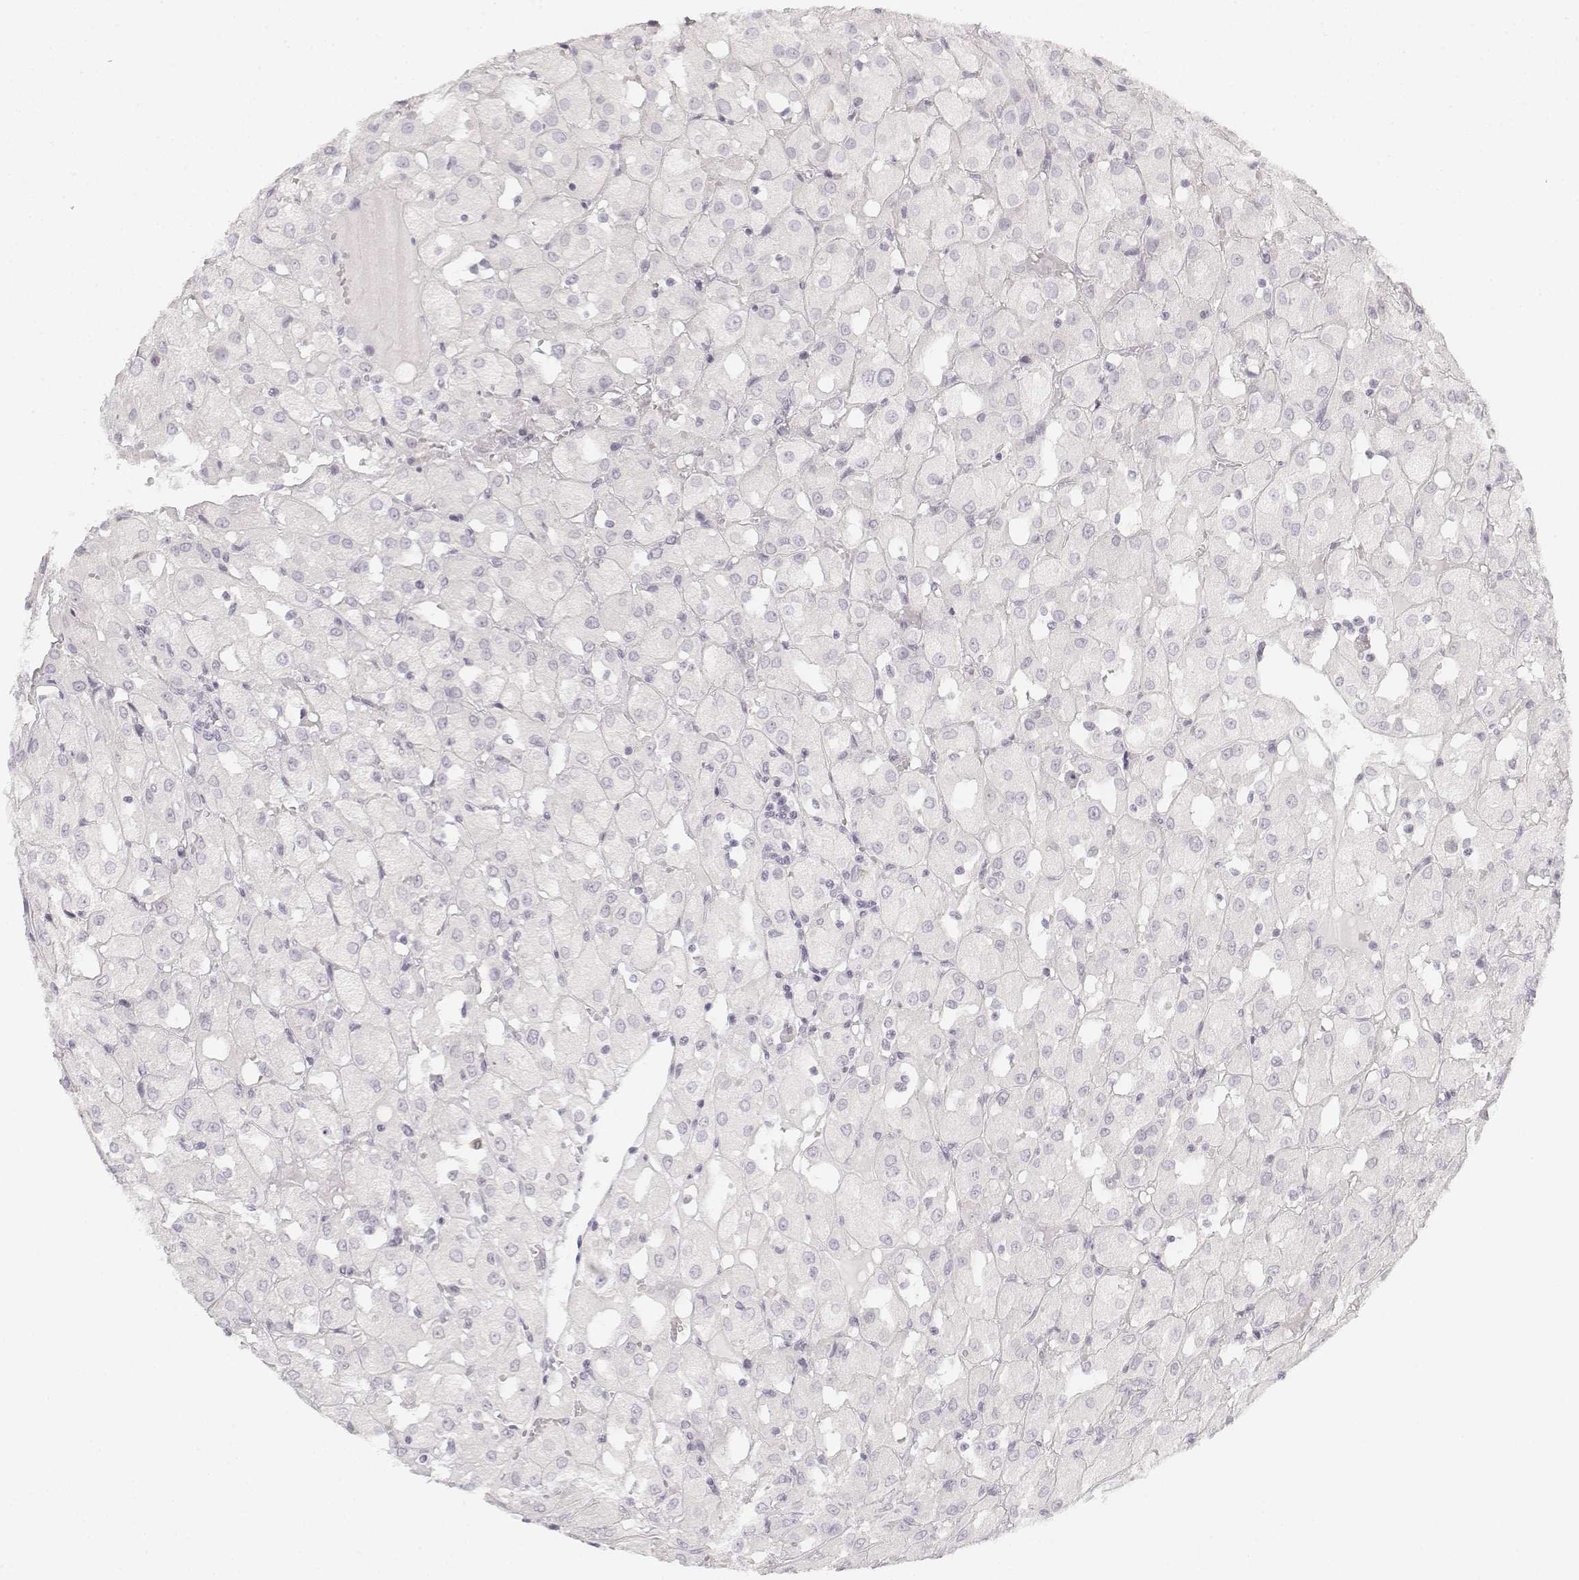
{"staining": {"intensity": "negative", "quantity": "none", "location": "none"}, "tissue": "renal cancer", "cell_type": "Tumor cells", "image_type": "cancer", "snomed": [{"axis": "morphology", "description": "Adenocarcinoma, NOS"}, {"axis": "topography", "description": "Kidney"}], "caption": "This is an IHC micrograph of human renal adenocarcinoma. There is no positivity in tumor cells.", "gene": "KRT25", "patient": {"sex": "male", "age": 72}}